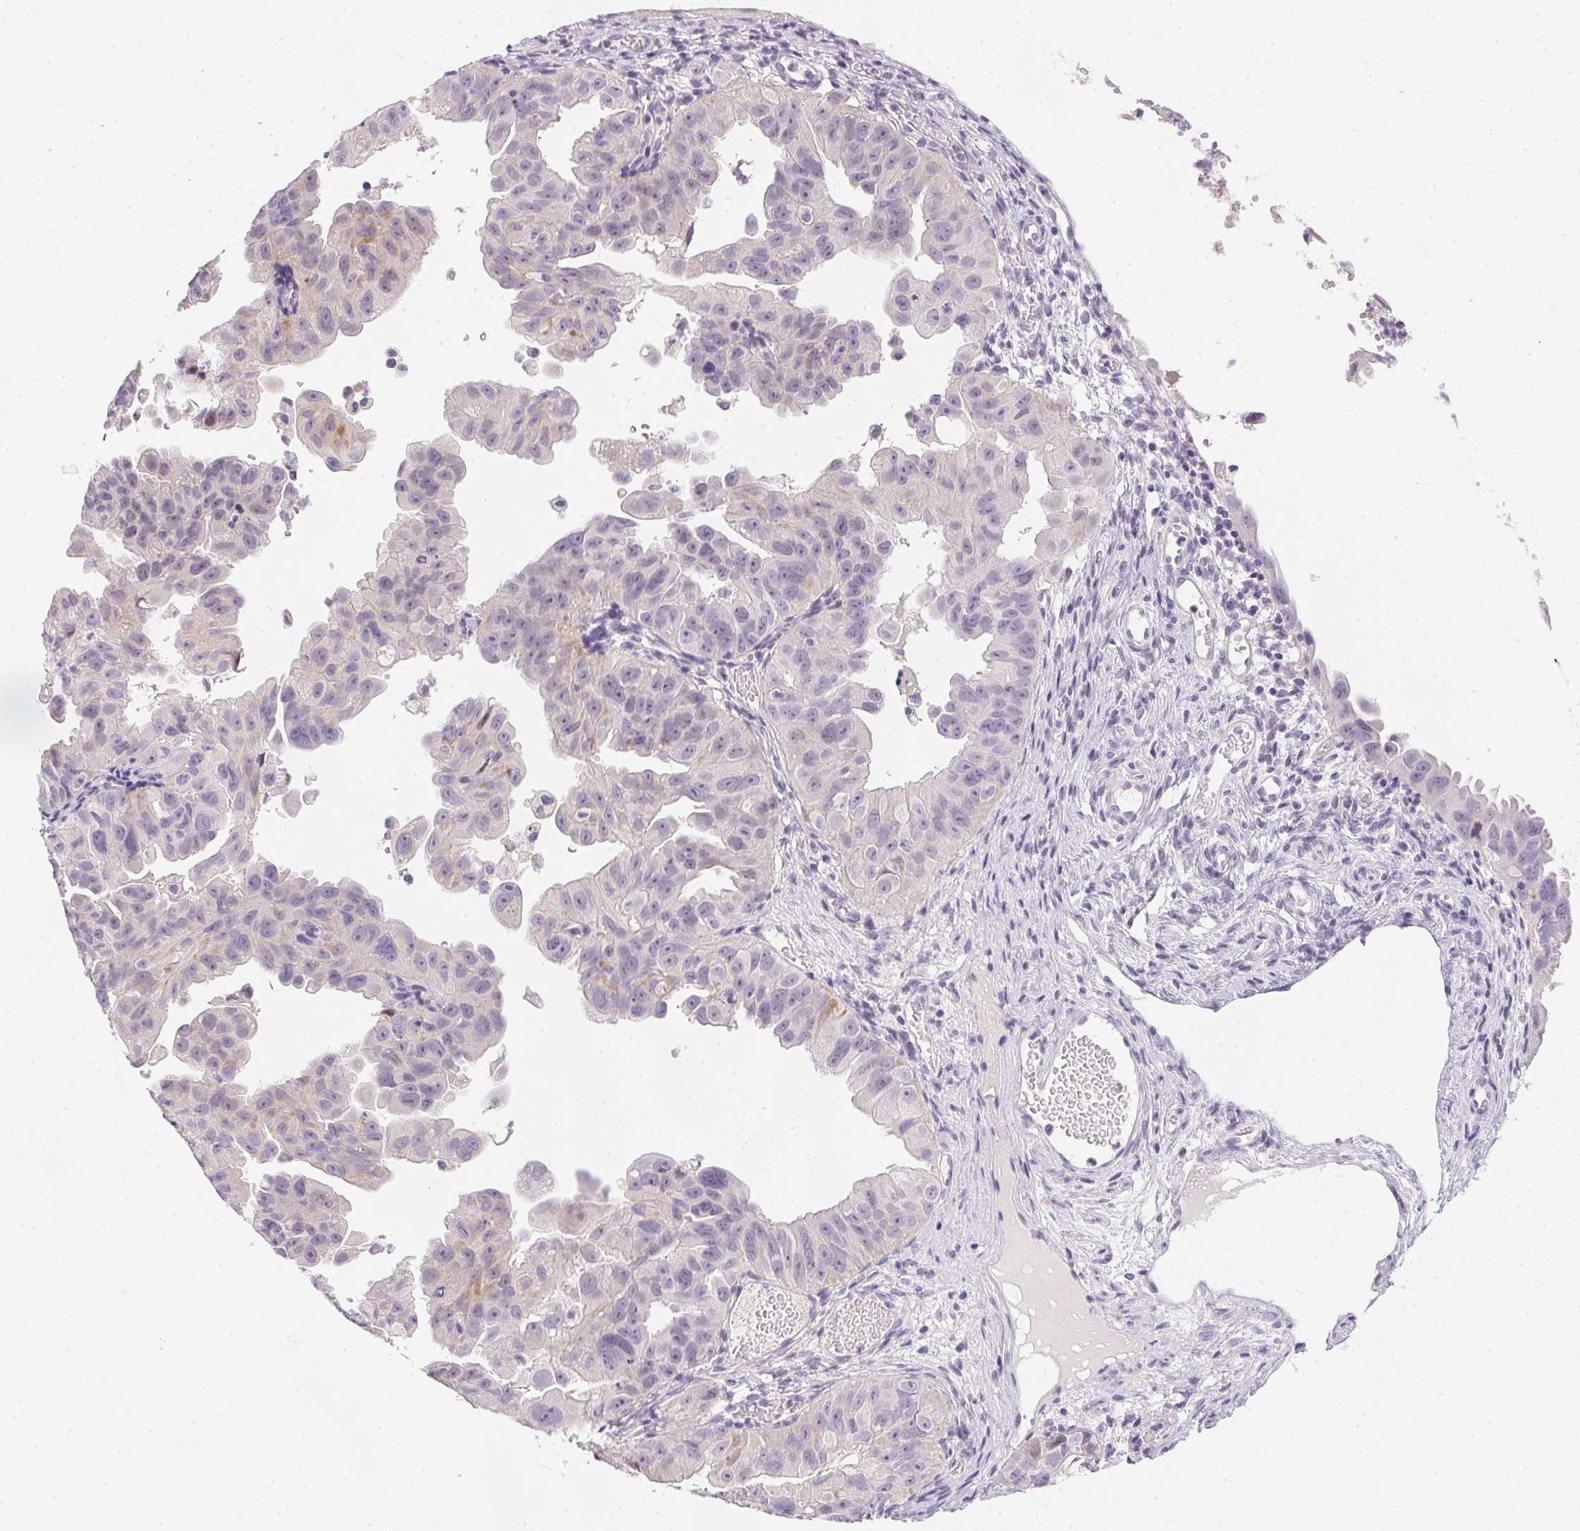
{"staining": {"intensity": "negative", "quantity": "none", "location": "none"}, "tissue": "ovarian cancer", "cell_type": "Tumor cells", "image_type": "cancer", "snomed": [{"axis": "morphology", "description": "Carcinoma, endometroid"}, {"axis": "topography", "description": "Ovary"}], "caption": "IHC micrograph of neoplastic tissue: ovarian cancer stained with DAB shows no significant protein staining in tumor cells.", "gene": "GSDMC", "patient": {"sex": "female", "age": 85}}